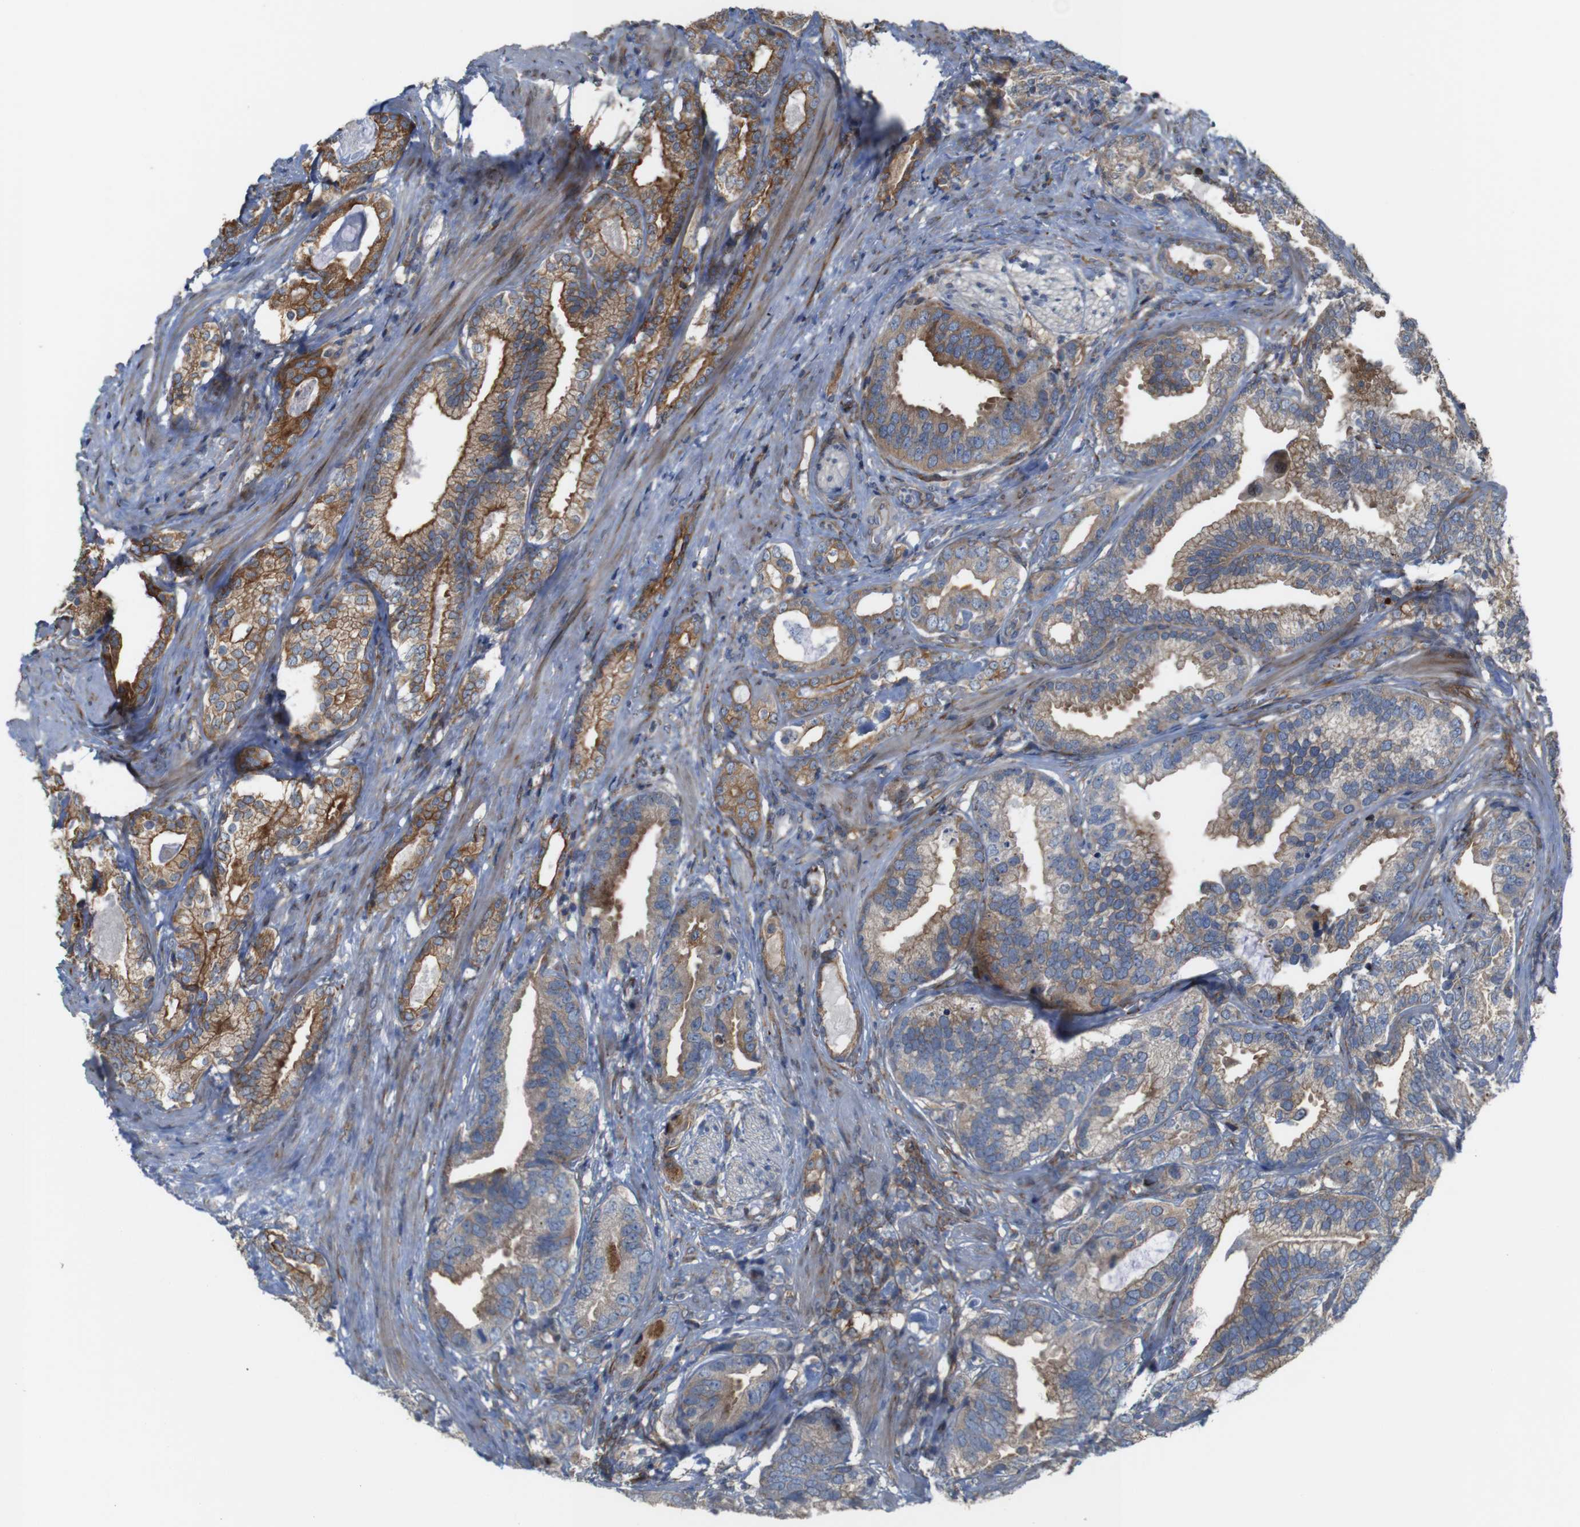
{"staining": {"intensity": "moderate", "quantity": ">75%", "location": "cytoplasmic/membranous"}, "tissue": "prostate cancer", "cell_type": "Tumor cells", "image_type": "cancer", "snomed": [{"axis": "morphology", "description": "Adenocarcinoma, Low grade"}, {"axis": "topography", "description": "Prostate"}], "caption": "Immunohistochemistry image of neoplastic tissue: prostate cancer stained using immunohistochemistry (IHC) demonstrates medium levels of moderate protein expression localized specifically in the cytoplasmic/membranous of tumor cells, appearing as a cytoplasmic/membranous brown color.", "gene": "PCOLCE2", "patient": {"sex": "male", "age": 59}}